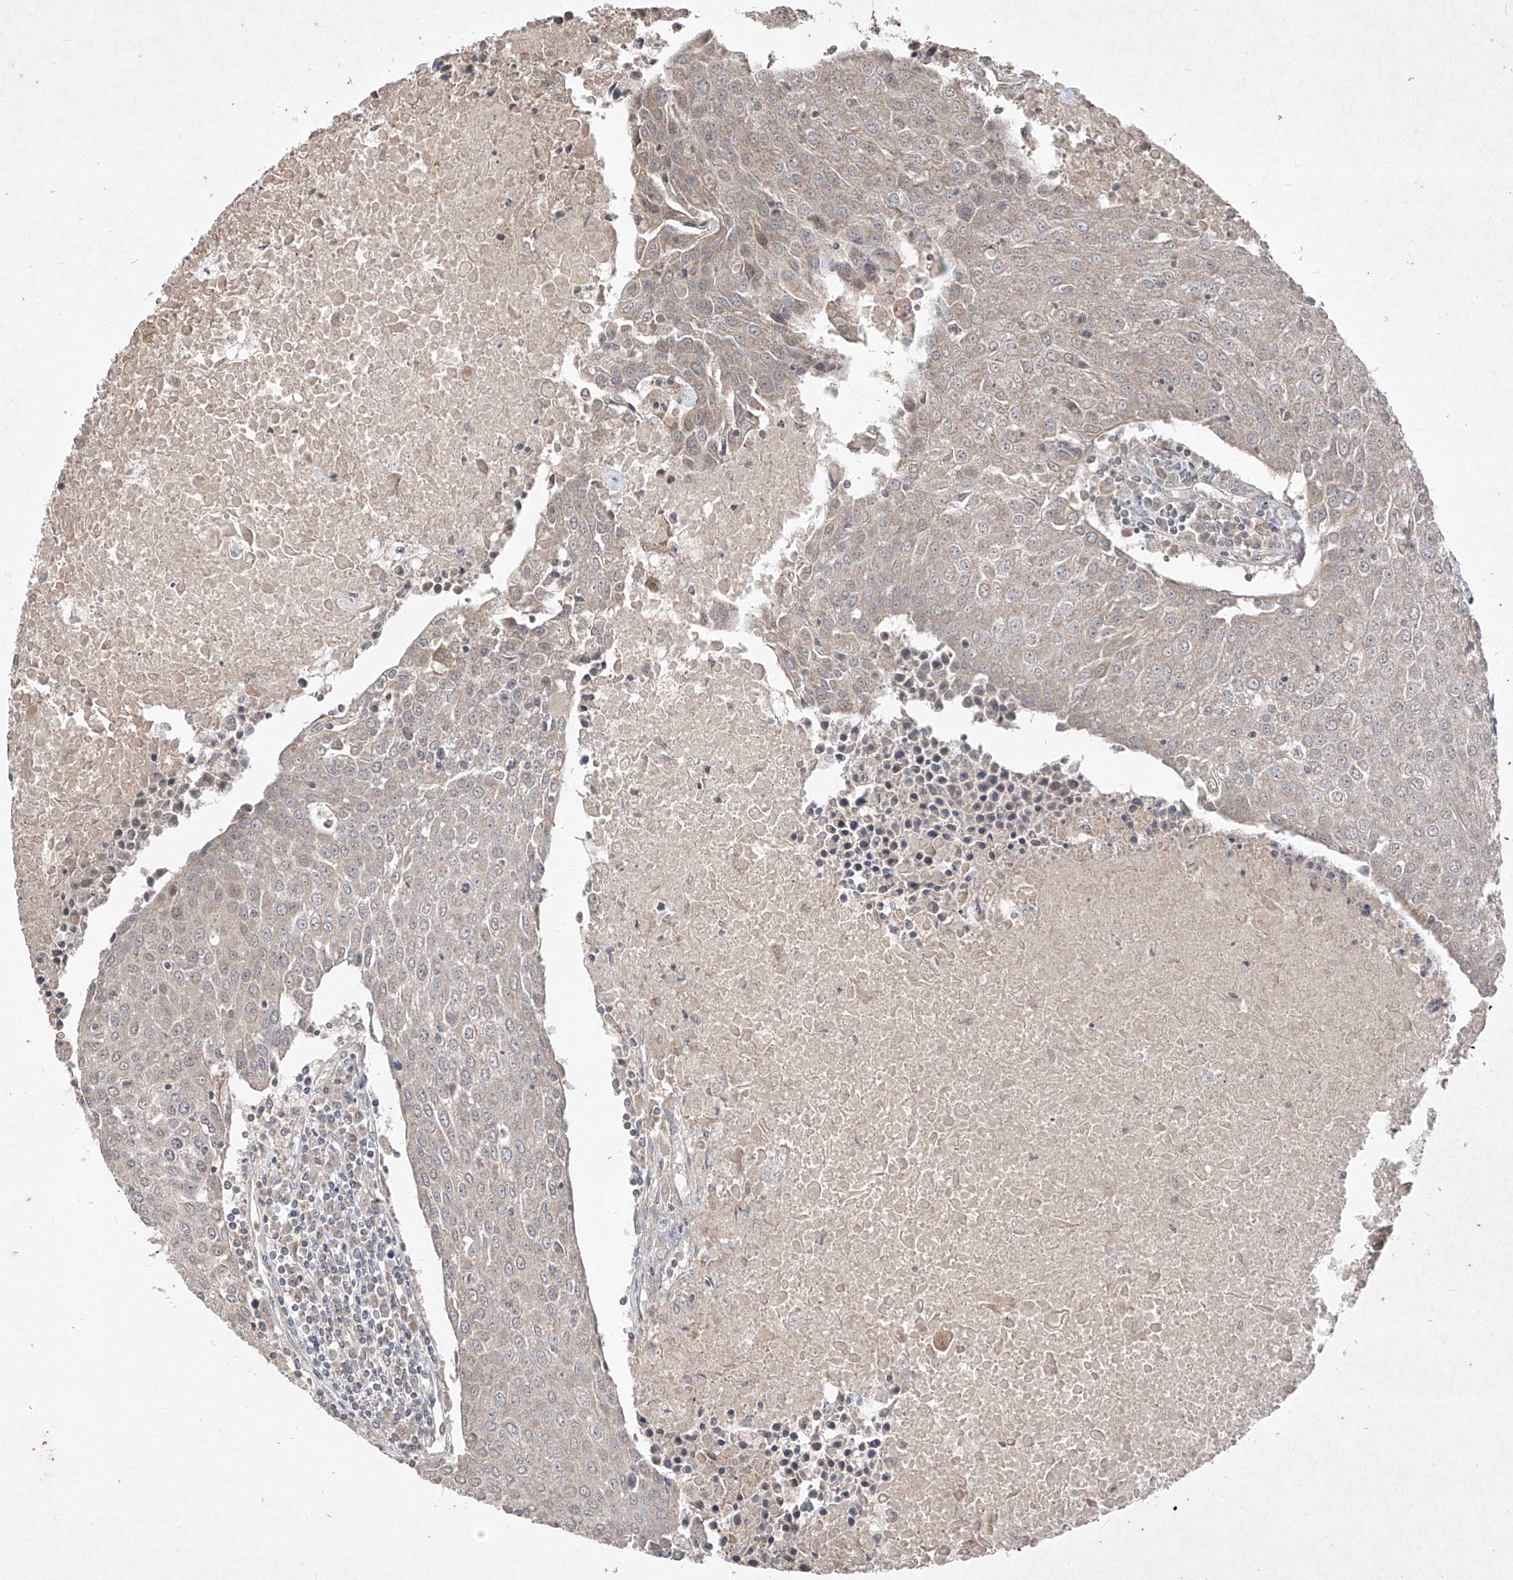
{"staining": {"intensity": "weak", "quantity": "25%-75%", "location": "cytoplasmic/membranous"}, "tissue": "urothelial cancer", "cell_type": "Tumor cells", "image_type": "cancer", "snomed": [{"axis": "morphology", "description": "Urothelial carcinoma, High grade"}, {"axis": "topography", "description": "Urinary bladder"}], "caption": "Immunohistochemical staining of urothelial carcinoma (high-grade) reveals low levels of weak cytoplasmic/membranous positivity in approximately 25%-75% of tumor cells.", "gene": "ABCD3", "patient": {"sex": "female", "age": 85}}